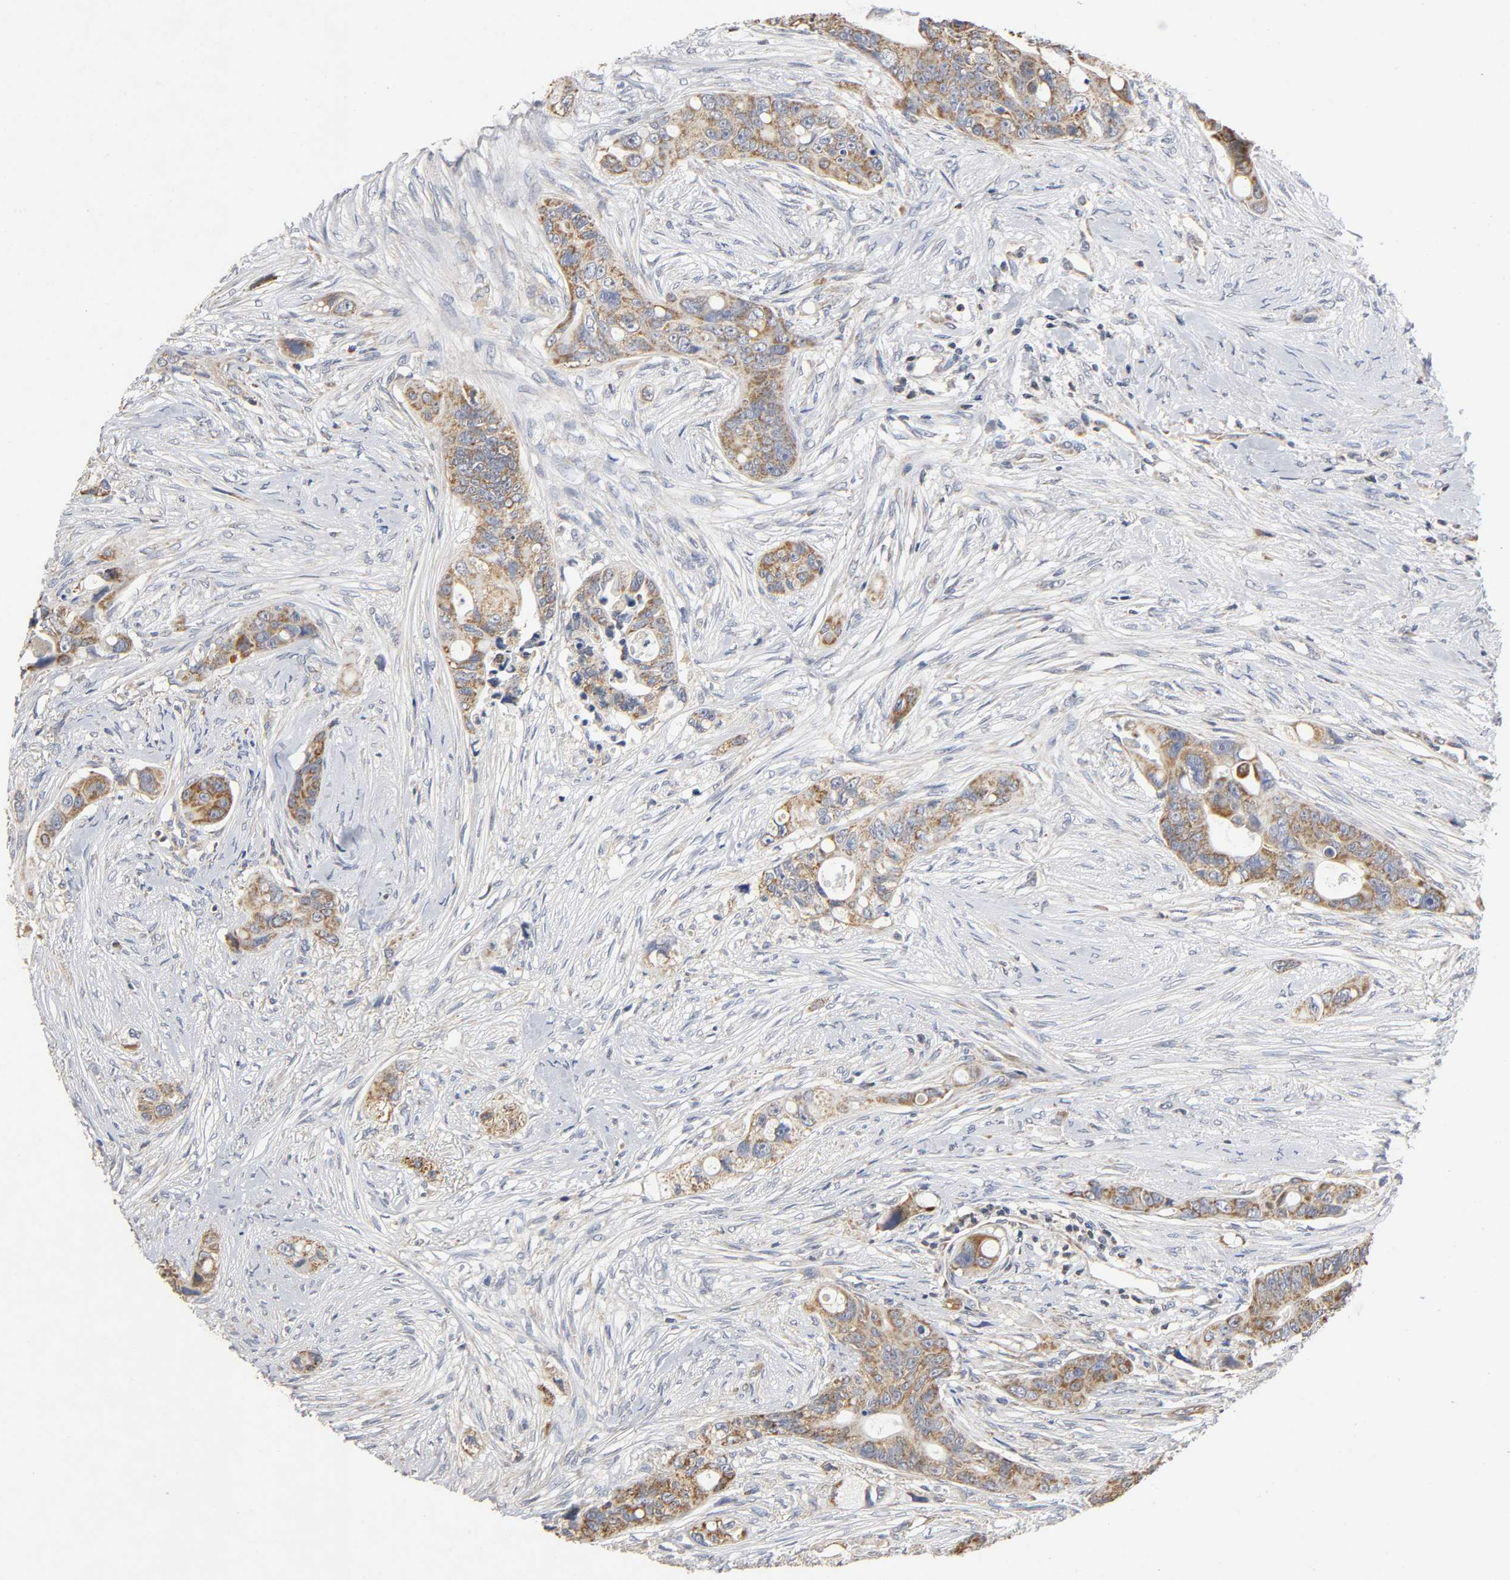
{"staining": {"intensity": "moderate", "quantity": ">75%", "location": "cytoplasmic/membranous"}, "tissue": "colorectal cancer", "cell_type": "Tumor cells", "image_type": "cancer", "snomed": [{"axis": "morphology", "description": "Adenocarcinoma, NOS"}, {"axis": "topography", "description": "Colon"}], "caption": "The image displays immunohistochemical staining of colorectal cancer (adenocarcinoma). There is moderate cytoplasmic/membranous staining is seen in approximately >75% of tumor cells.", "gene": "SYT16", "patient": {"sex": "female", "age": 57}}